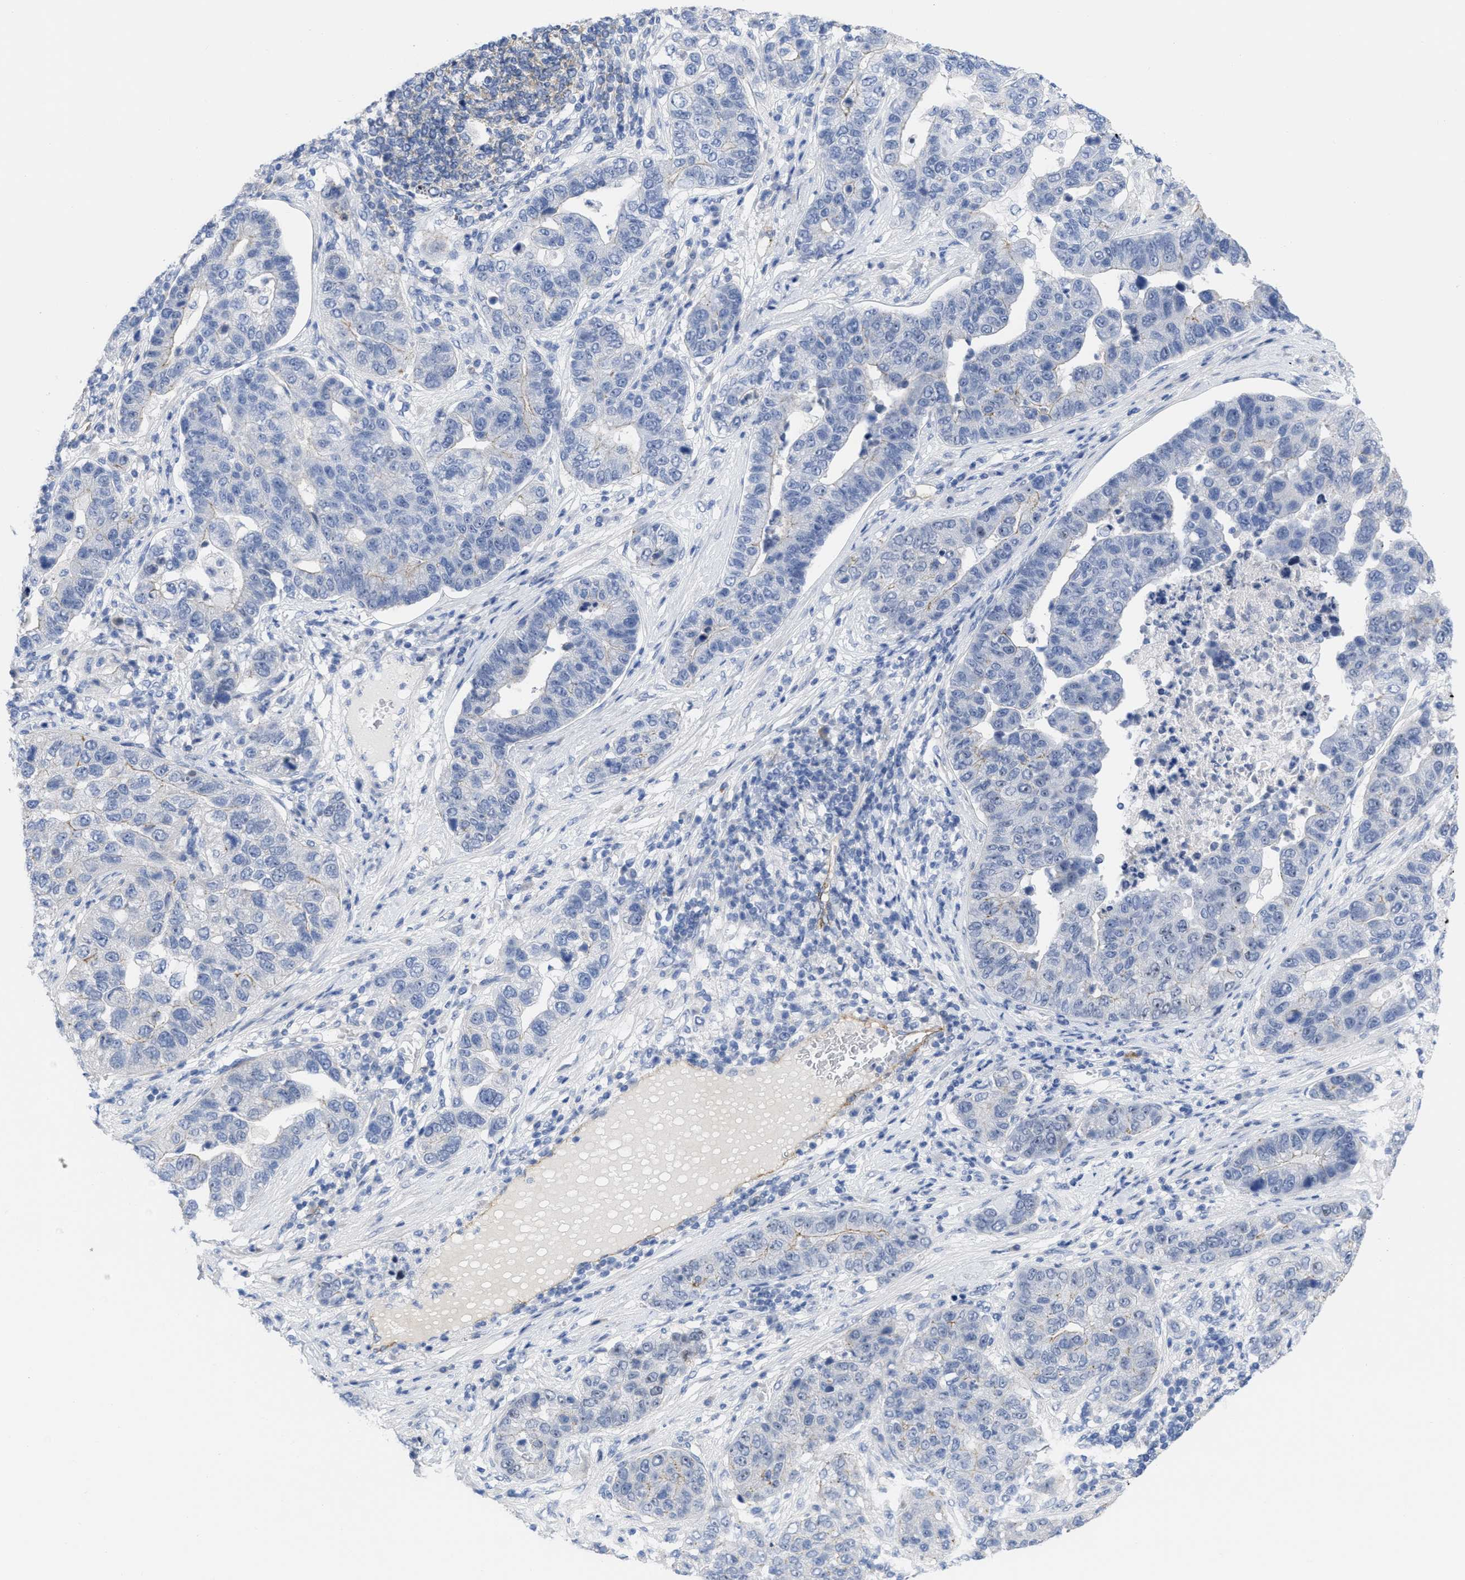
{"staining": {"intensity": "negative", "quantity": "none", "location": "none"}, "tissue": "pancreatic cancer", "cell_type": "Tumor cells", "image_type": "cancer", "snomed": [{"axis": "morphology", "description": "Adenocarcinoma, NOS"}, {"axis": "topography", "description": "Pancreas"}], "caption": "High magnification brightfield microscopy of pancreatic cancer stained with DAB (3,3'-diaminobenzidine) (brown) and counterstained with hematoxylin (blue): tumor cells show no significant positivity.", "gene": "ACKR1", "patient": {"sex": "female", "age": 61}}